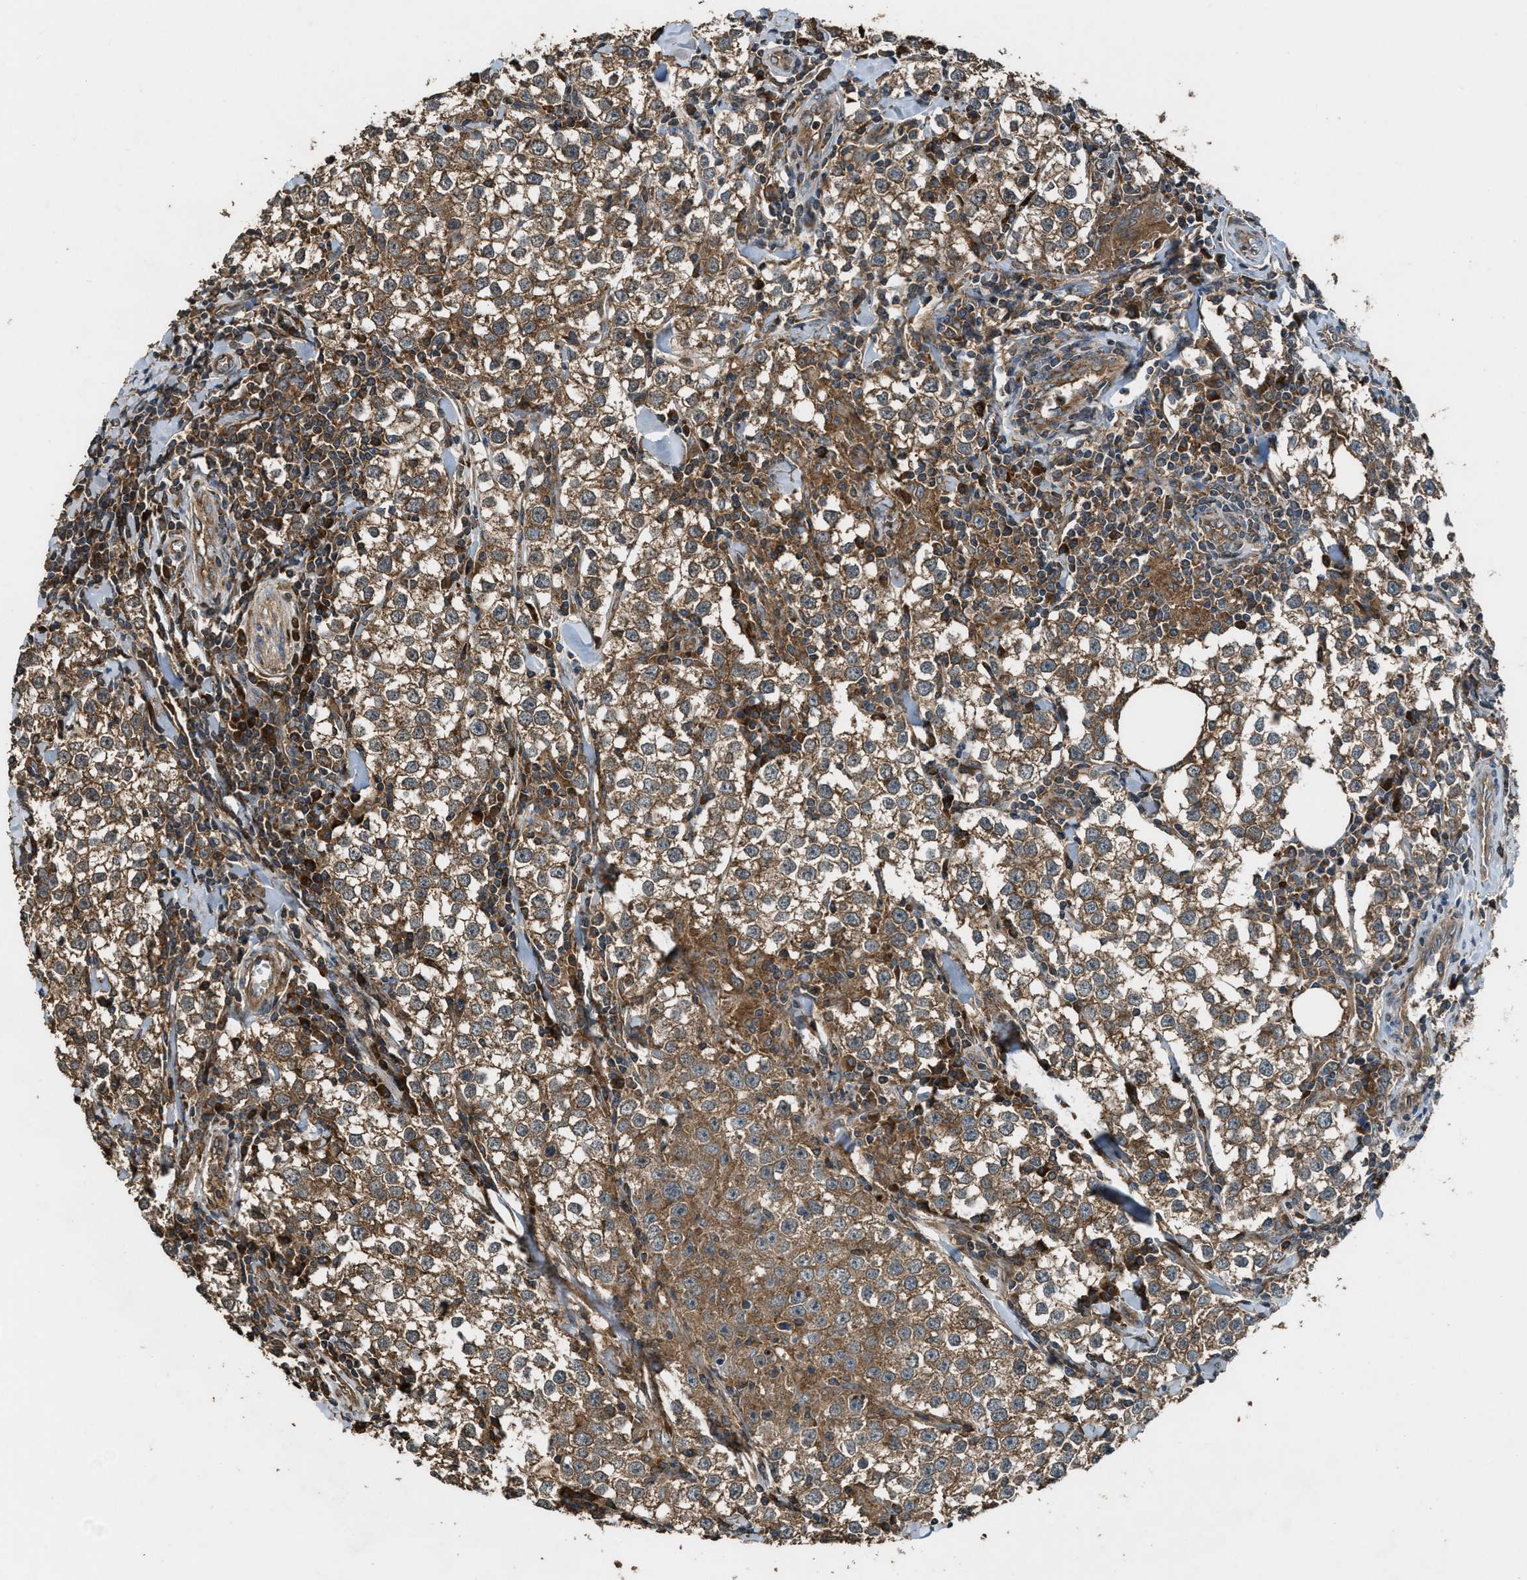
{"staining": {"intensity": "strong", "quantity": ">75%", "location": "cytoplasmic/membranous"}, "tissue": "testis cancer", "cell_type": "Tumor cells", "image_type": "cancer", "snomed": [{"axis": "morphology", "description": "Seminoma, NOS"}, {"axis": "morphology", "description": "Carcinoma, Embryonal, NOS"}, {"axis": "topography", "description": "Testis"}], "caption": "High-power microscopy captured an immunohistochemistry (IHC) image of testis cancer, revealing strong cytoplasmic/membranous positivity in approximately >75% of tumor cells.", "gene": "MAP3K8", "patient": {"sex": "male", "age": 36}}